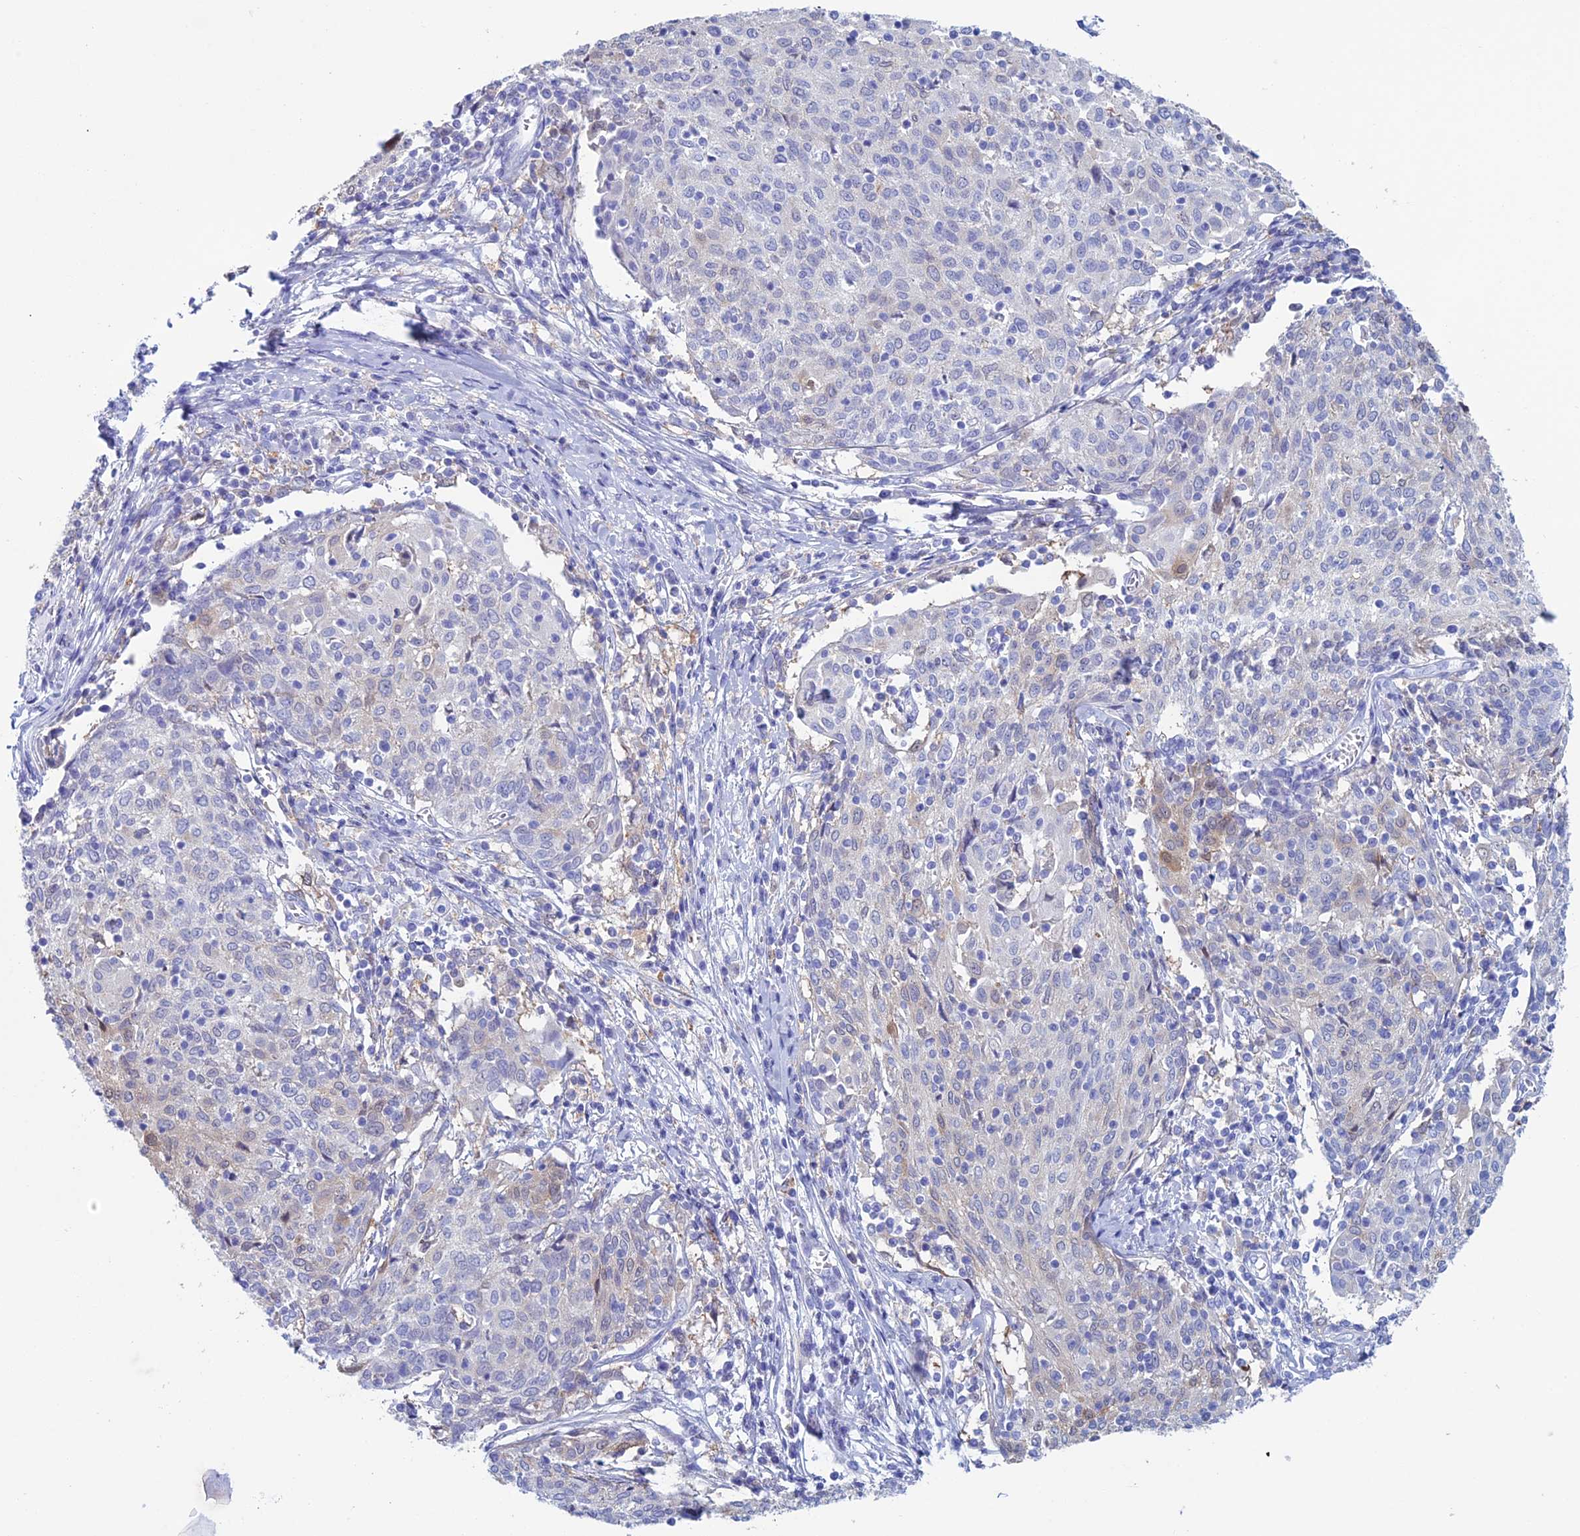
{"staining": {"intensity": "weak", "quantity": "<25%", "location": "cytoplasmic/membranous,nuclear"}, "tissue": "cervical cancer", "cell_type": "Tumor cells", "image_type": "cancer", "snomed": [{"axis": "morphology", "description": "Squamous cell carcinoma, NOS"}, {"axis": "topography", "description": "Cervix"}], "caption": "This is a image of immunohistochemistry staining of cervical cancer, which shows no expression in tumor cells.", "gene": "KCNK17", "patient": {"sex": "female", "age": 52}}